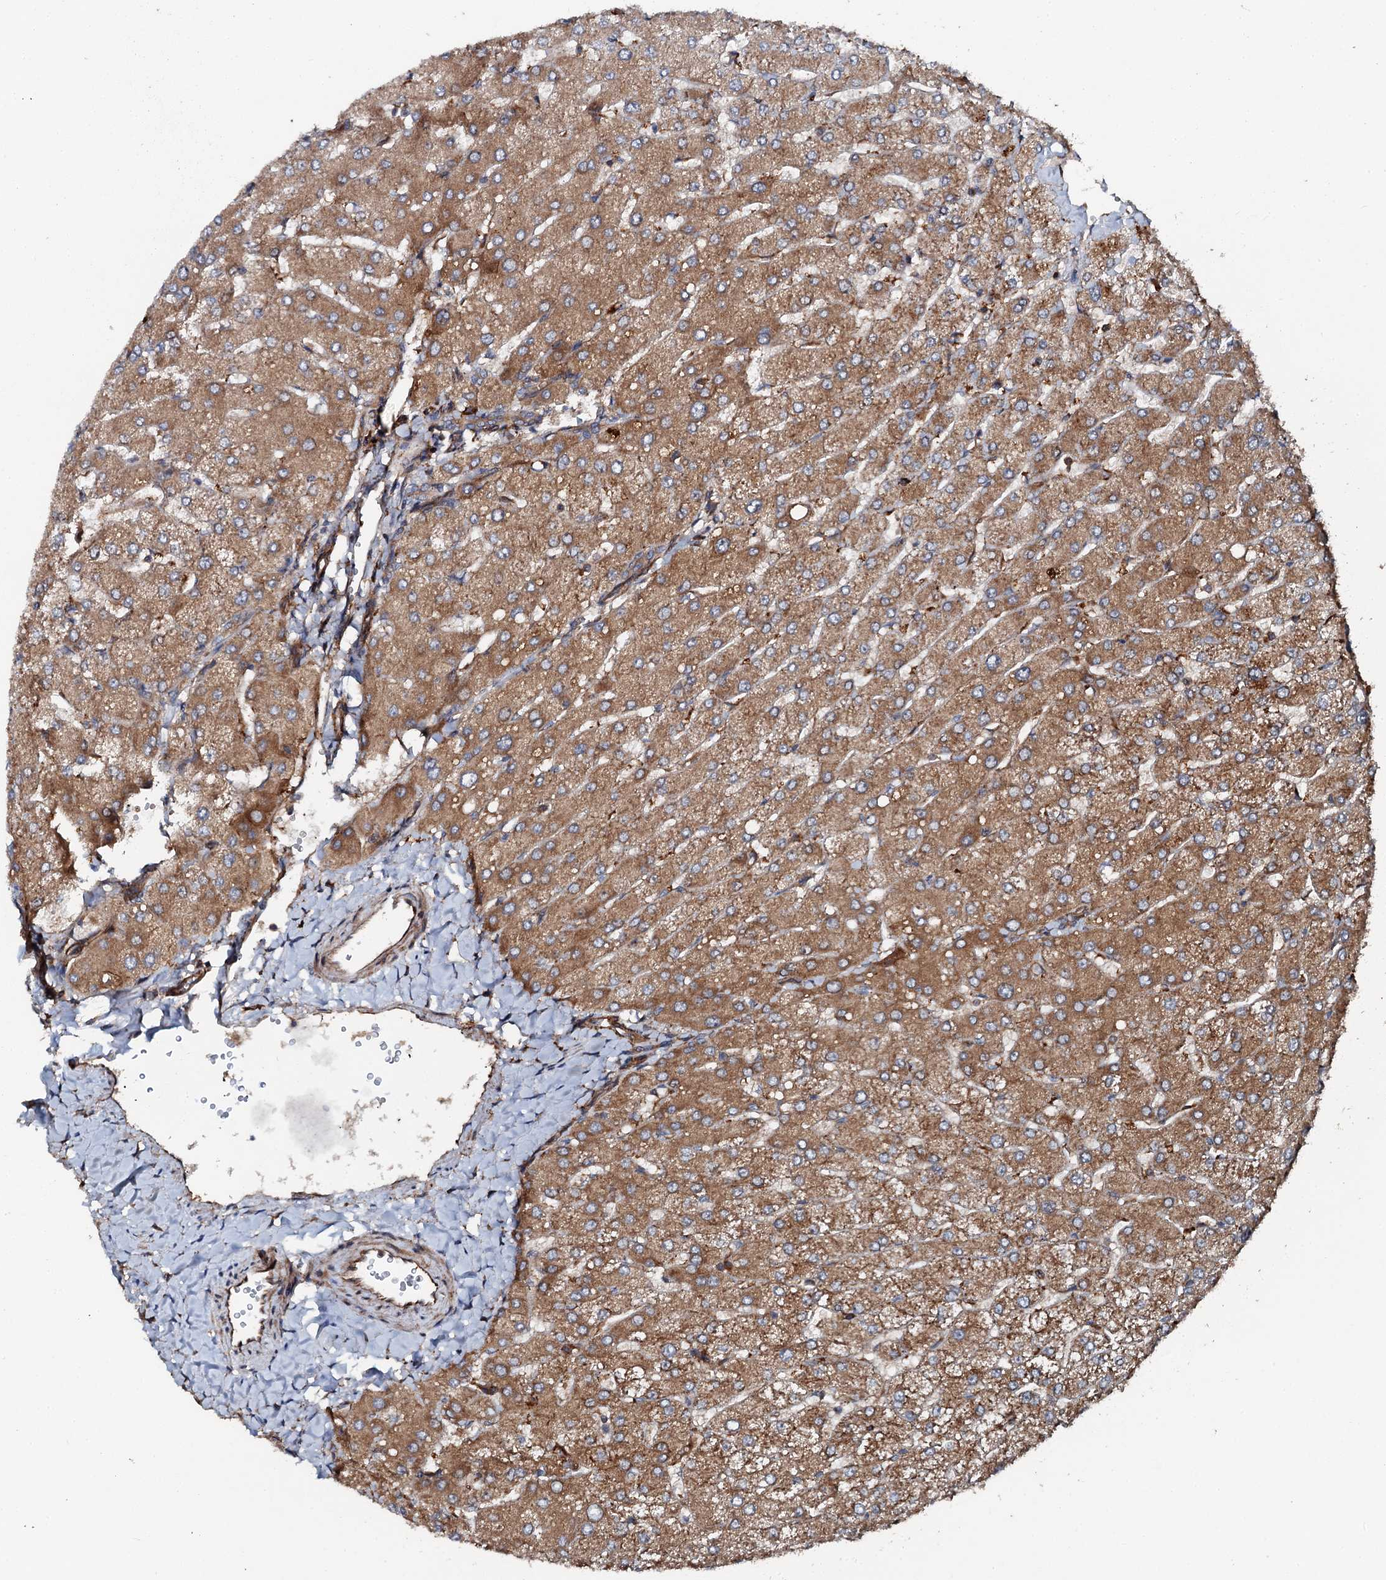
{"staining": {"intensity": "moderate", "quantity": ">75%", "location": "cytoplasmic/membranous"}, "tissue": "liver", "cell_type": "Cholangiocytes", "image_type": "normal", "snomed": [{"axis": "morphology", "description": "Normal tissue, NOS"}, {"axis": "topography", "description": "Liver"}], "caption": "Immunohistochemical staining of benign liver displays moderate cytoplasmic/membranous protein positivity in approximately >75% of cholangiocytes. (Brightfield microscopy of DAB IHC at high magnification).", "gene": "FLYWCH1", "patient": {"sex": "male", "age": 55}}